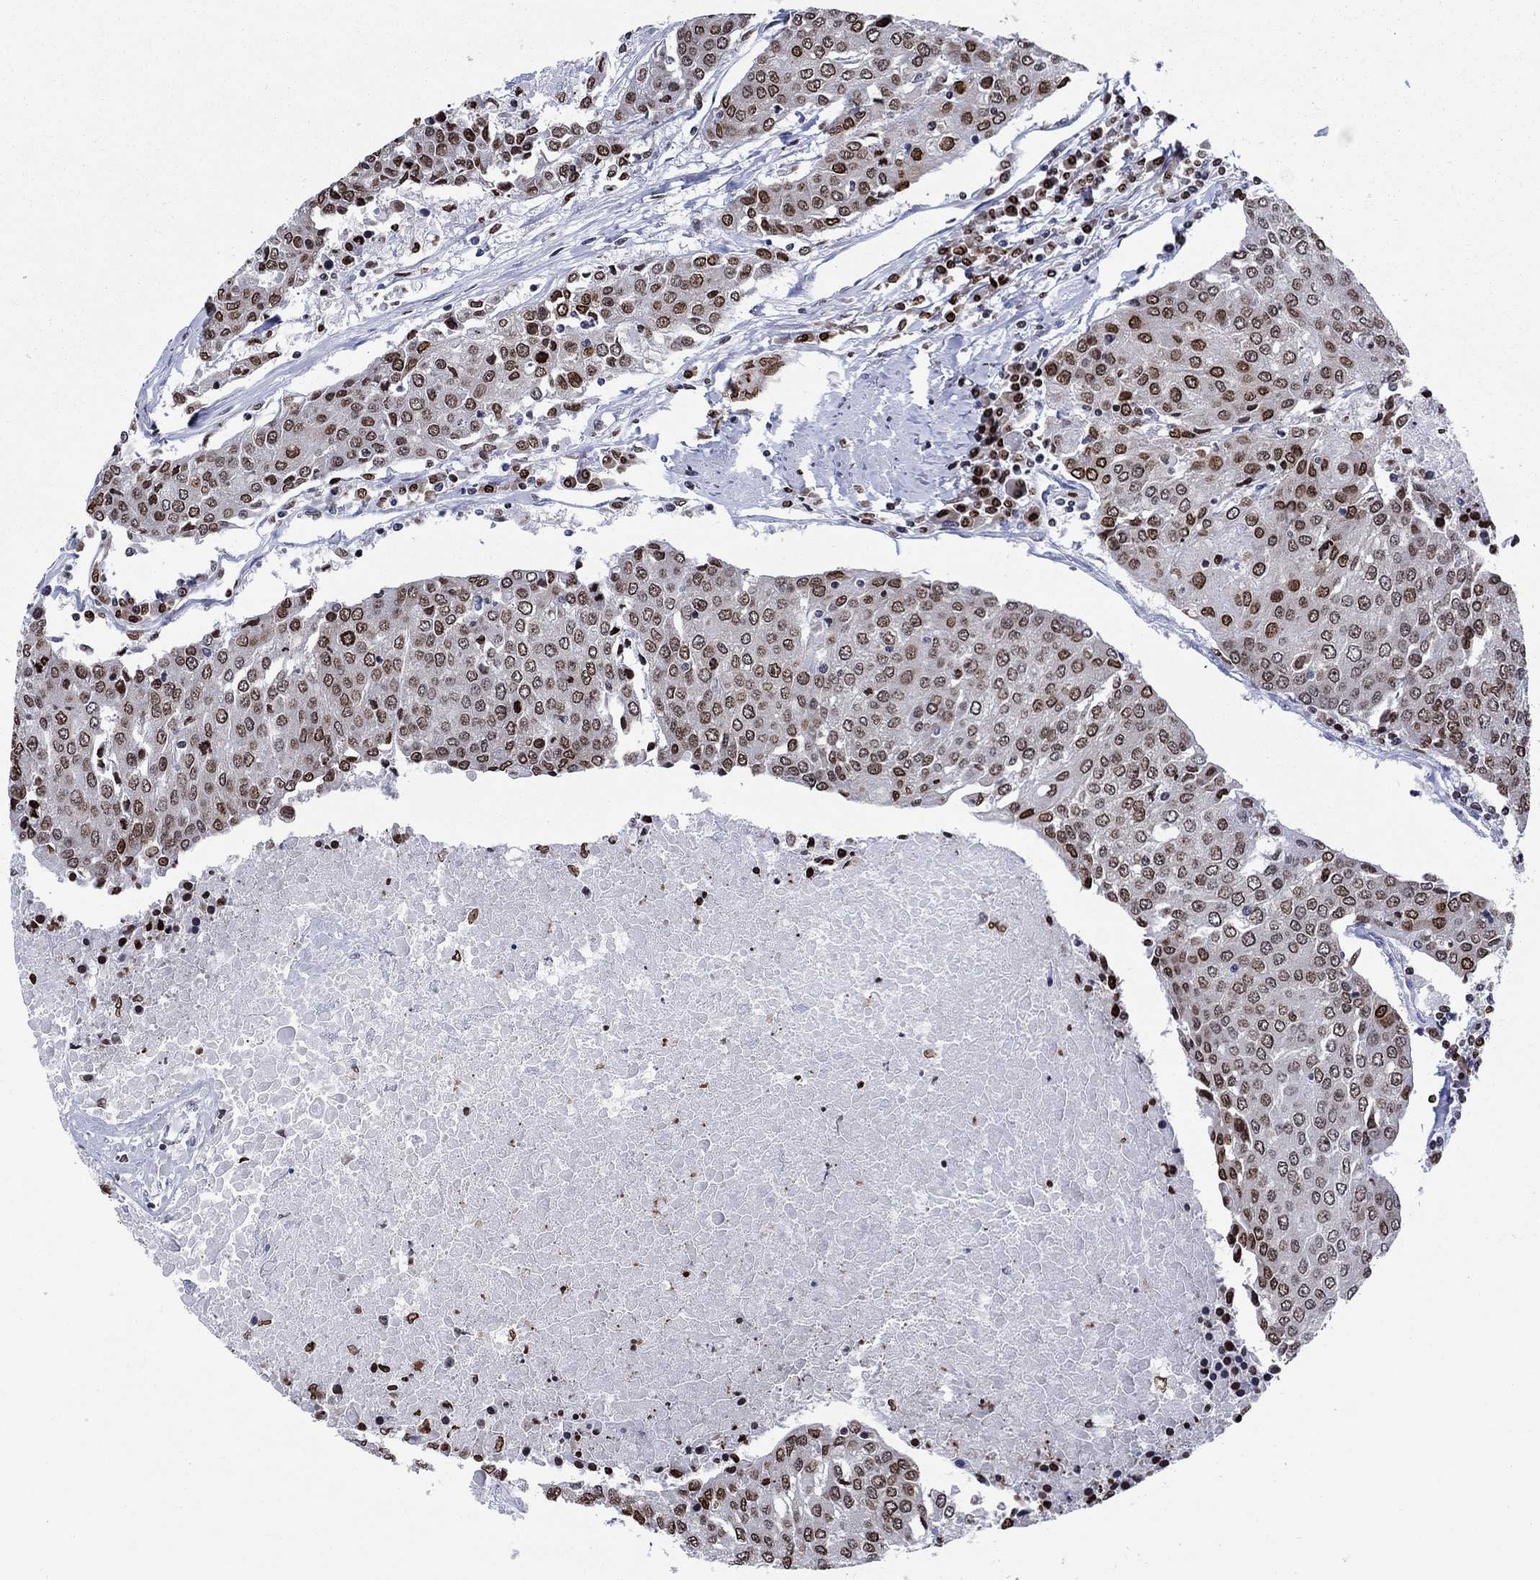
{"staining": {"intensity": "moderate", "quantity": "25%-75%", "location": "nuclear"}, "tissue": "urothelial cancer", "cell_type": "Tumor cells", "image_type": "cancer", "snomed": [{"axis": "morphology", "description": "Urothelial carcinoma, High grade"}, {"axis": "topography", "description": "Urinary bladder"}], "caption": "Immunohistochemical staining of urothelial cancer reveals moderate nuclear protein staining in about 25%-75% of tumor cells. Nuclei are stained in blue.", "gene": "HMGA1", "patient": {"sex": "female", "age": 85}}